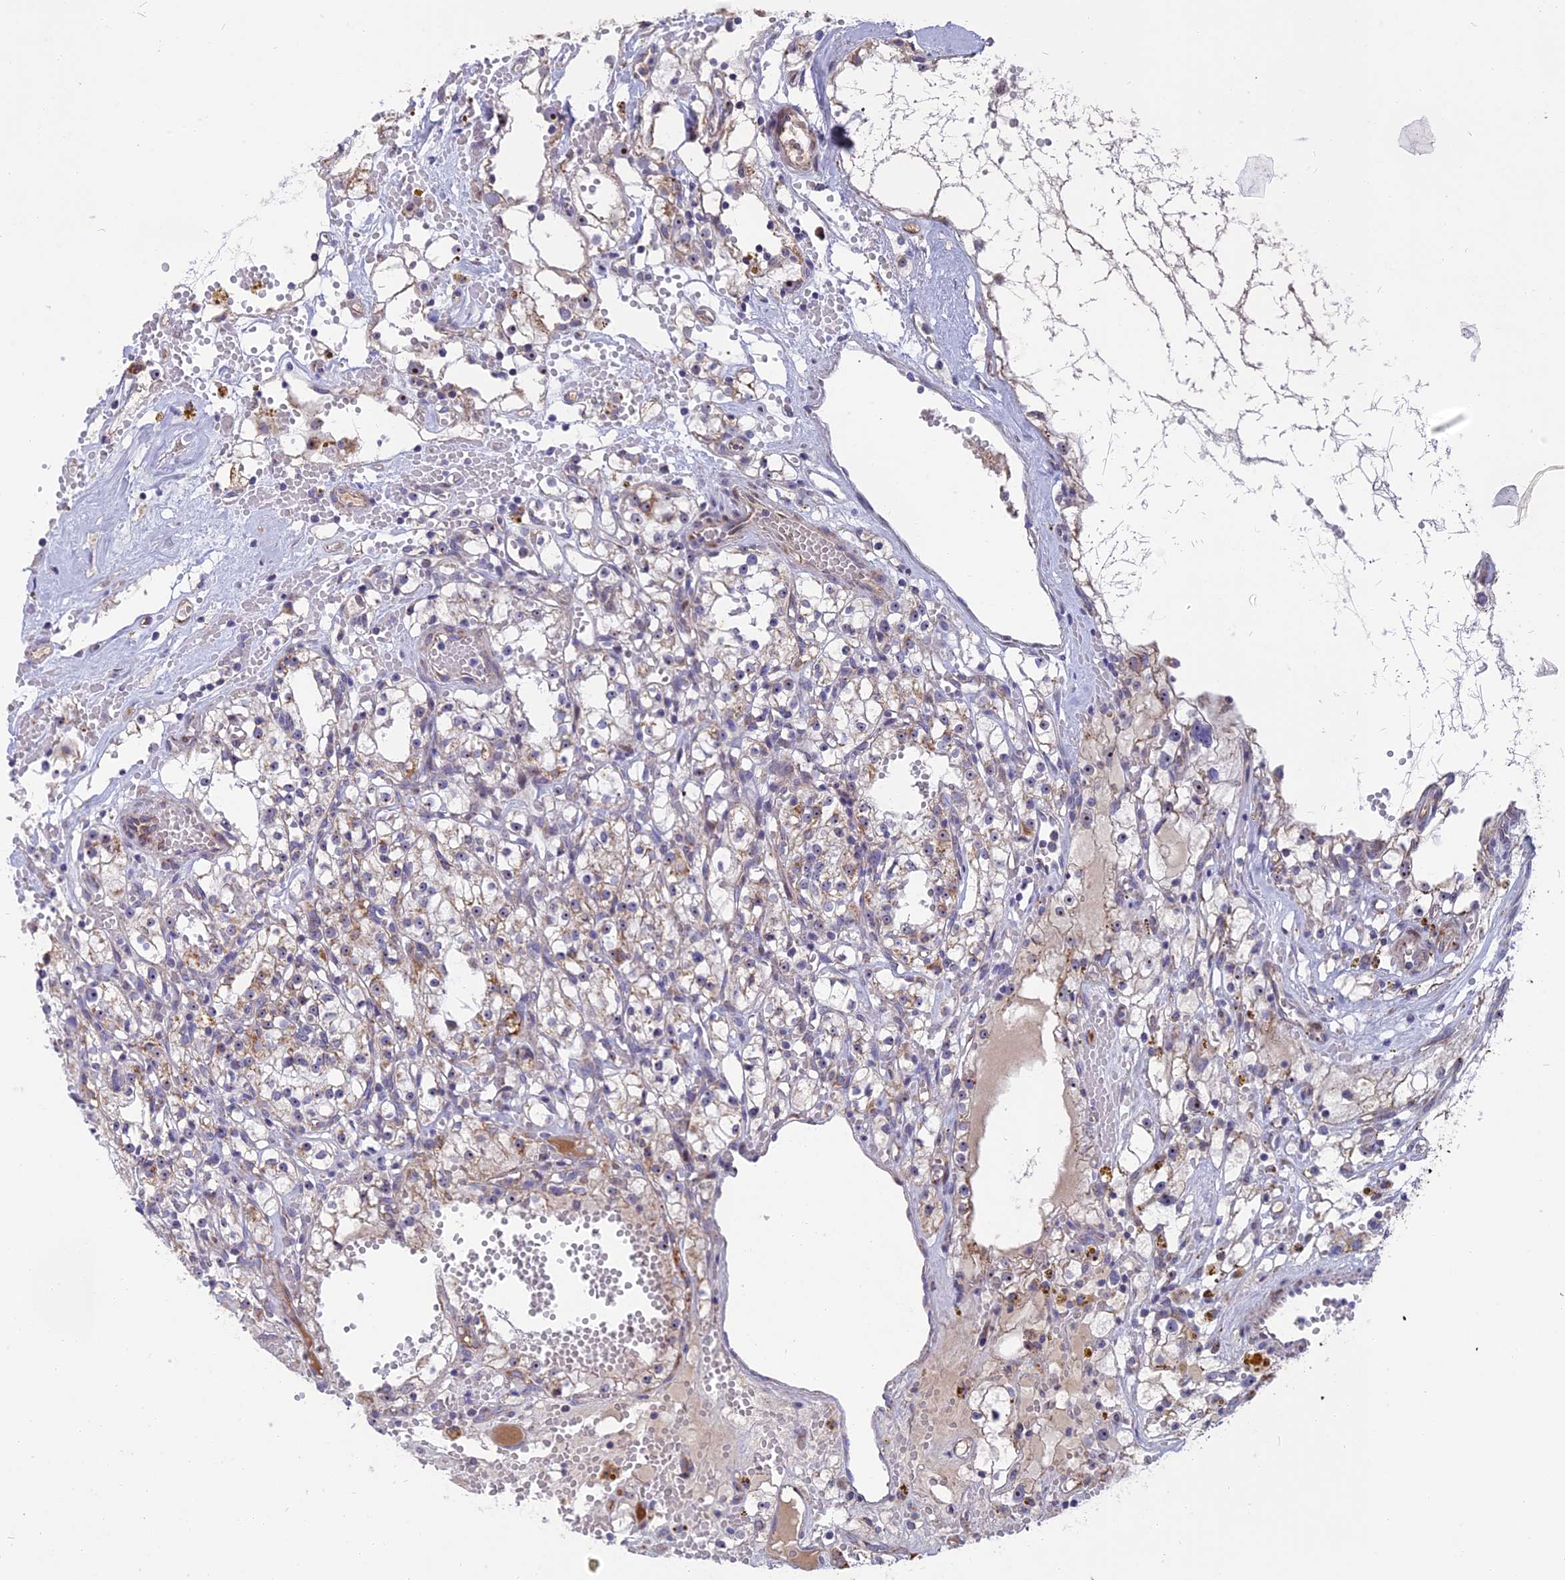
{"staining": {"intensity": "weak", "quantity": "<25%", "location": "cytoplasmic/membranous"}, "tissue": "renal cancer", "cell_type": "Tumor cells", "image_type": "cancer", "snomed": [{"axis": "morphology", "description": "Adenocarcinoma, NOS"}, {"axis": "topography", "description": "Kidney"}], "caption": "Adenocarcinoma (renal) stained for a protein using IHC exhibits no expression tumor cells.", "gene": "DTWD1", "patient": {"sex": "male", "age": 56}}